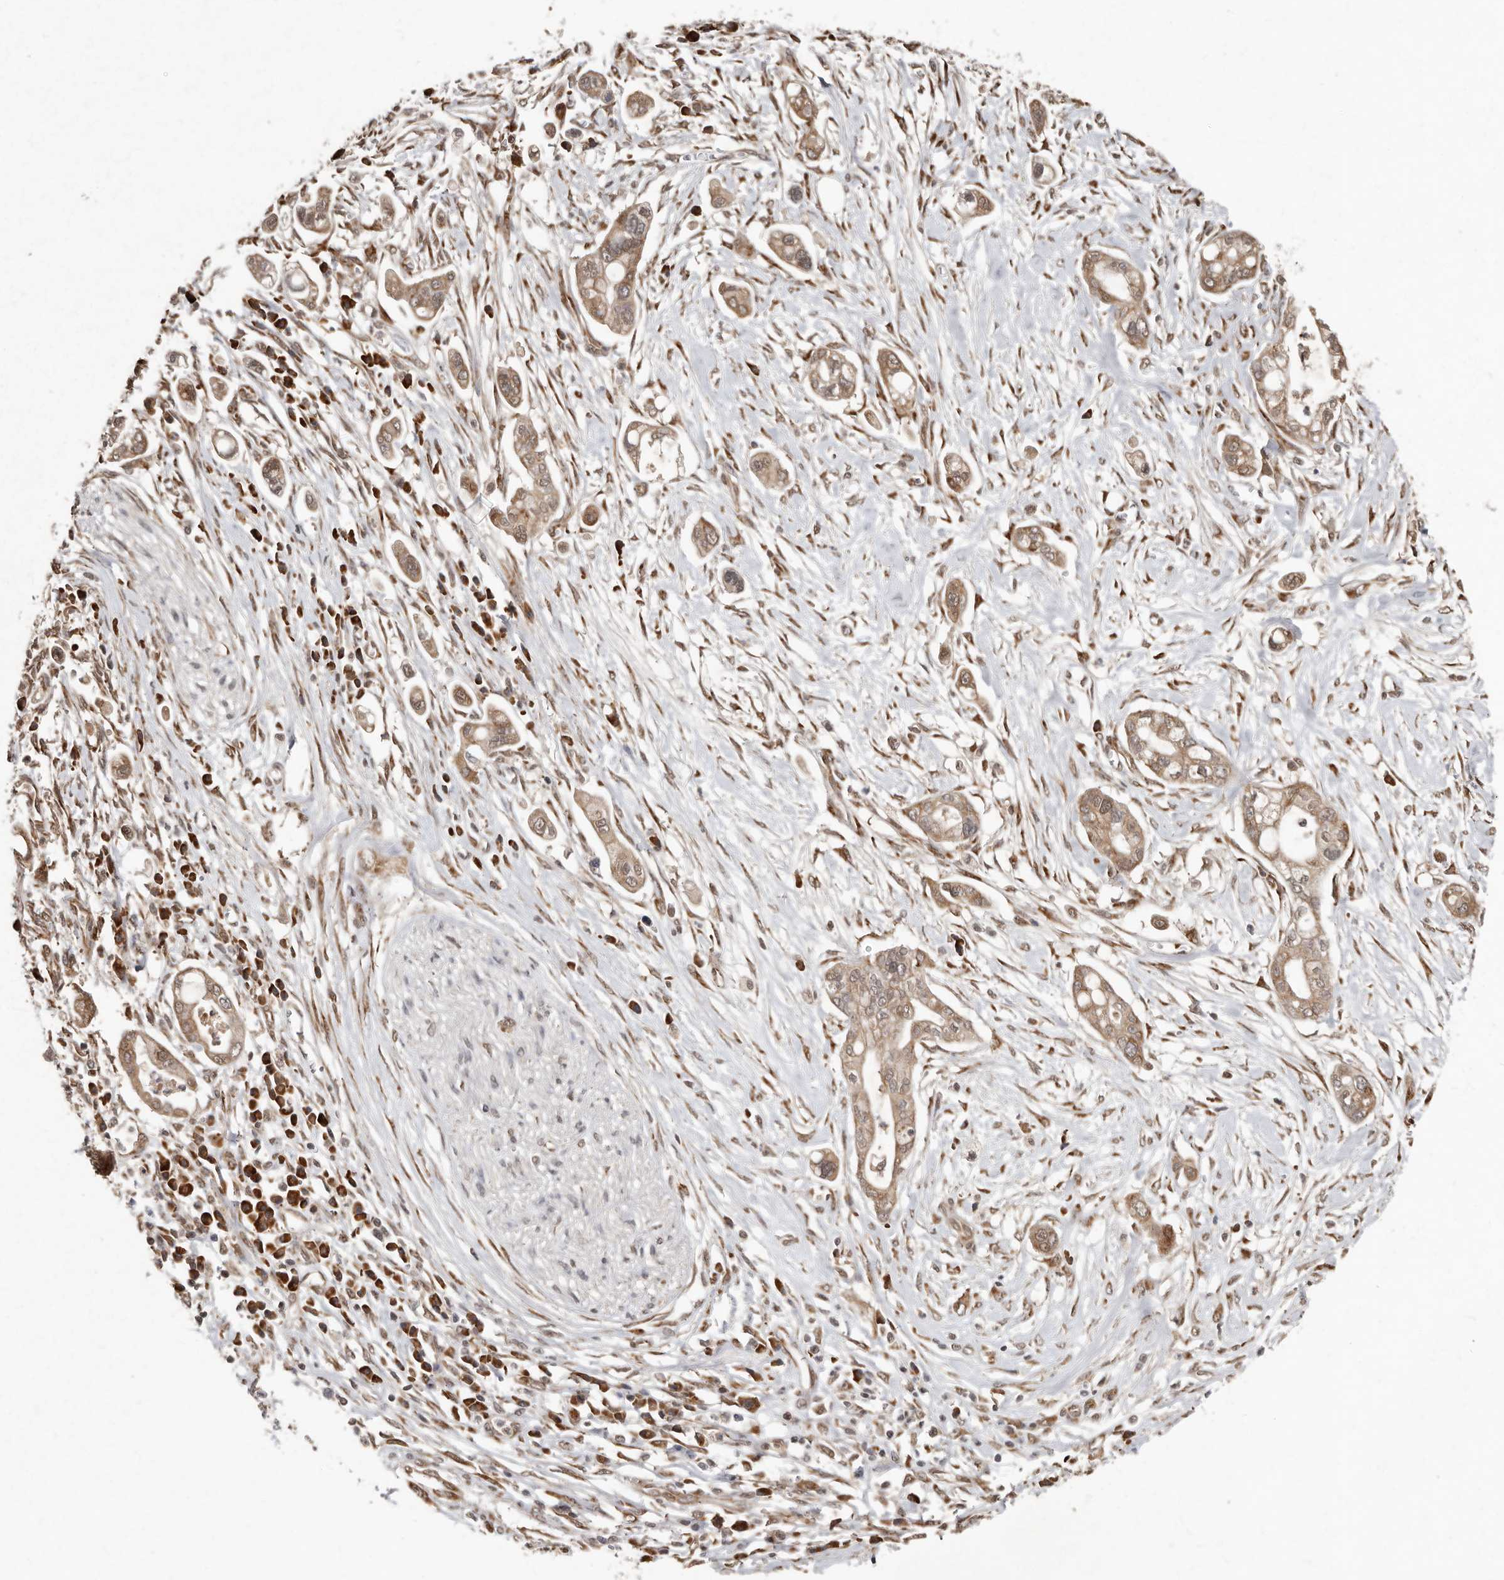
{"staining": {"intensity": "weak", "quantity": ">75%", "location": "cytoplasmic/membranous"}, "tissue": "pancreatic cancer", "cell_type": "Tumor cells", "image_type": "cancer", "snomed": [{"axis": "morphology", "description": "Adenocarcinoma, NOS"}, {"axis": "topography", "description": "Pancreas"}], "caption": "About >75% of tumor cells in pancreatic adenocarcinoma display weak cytoplasmic/membranous protein positivity as visualized by brown immunohistochemical staining.", "gene": "LRGUK", "patient": {"sex": "male", "age": 68}}